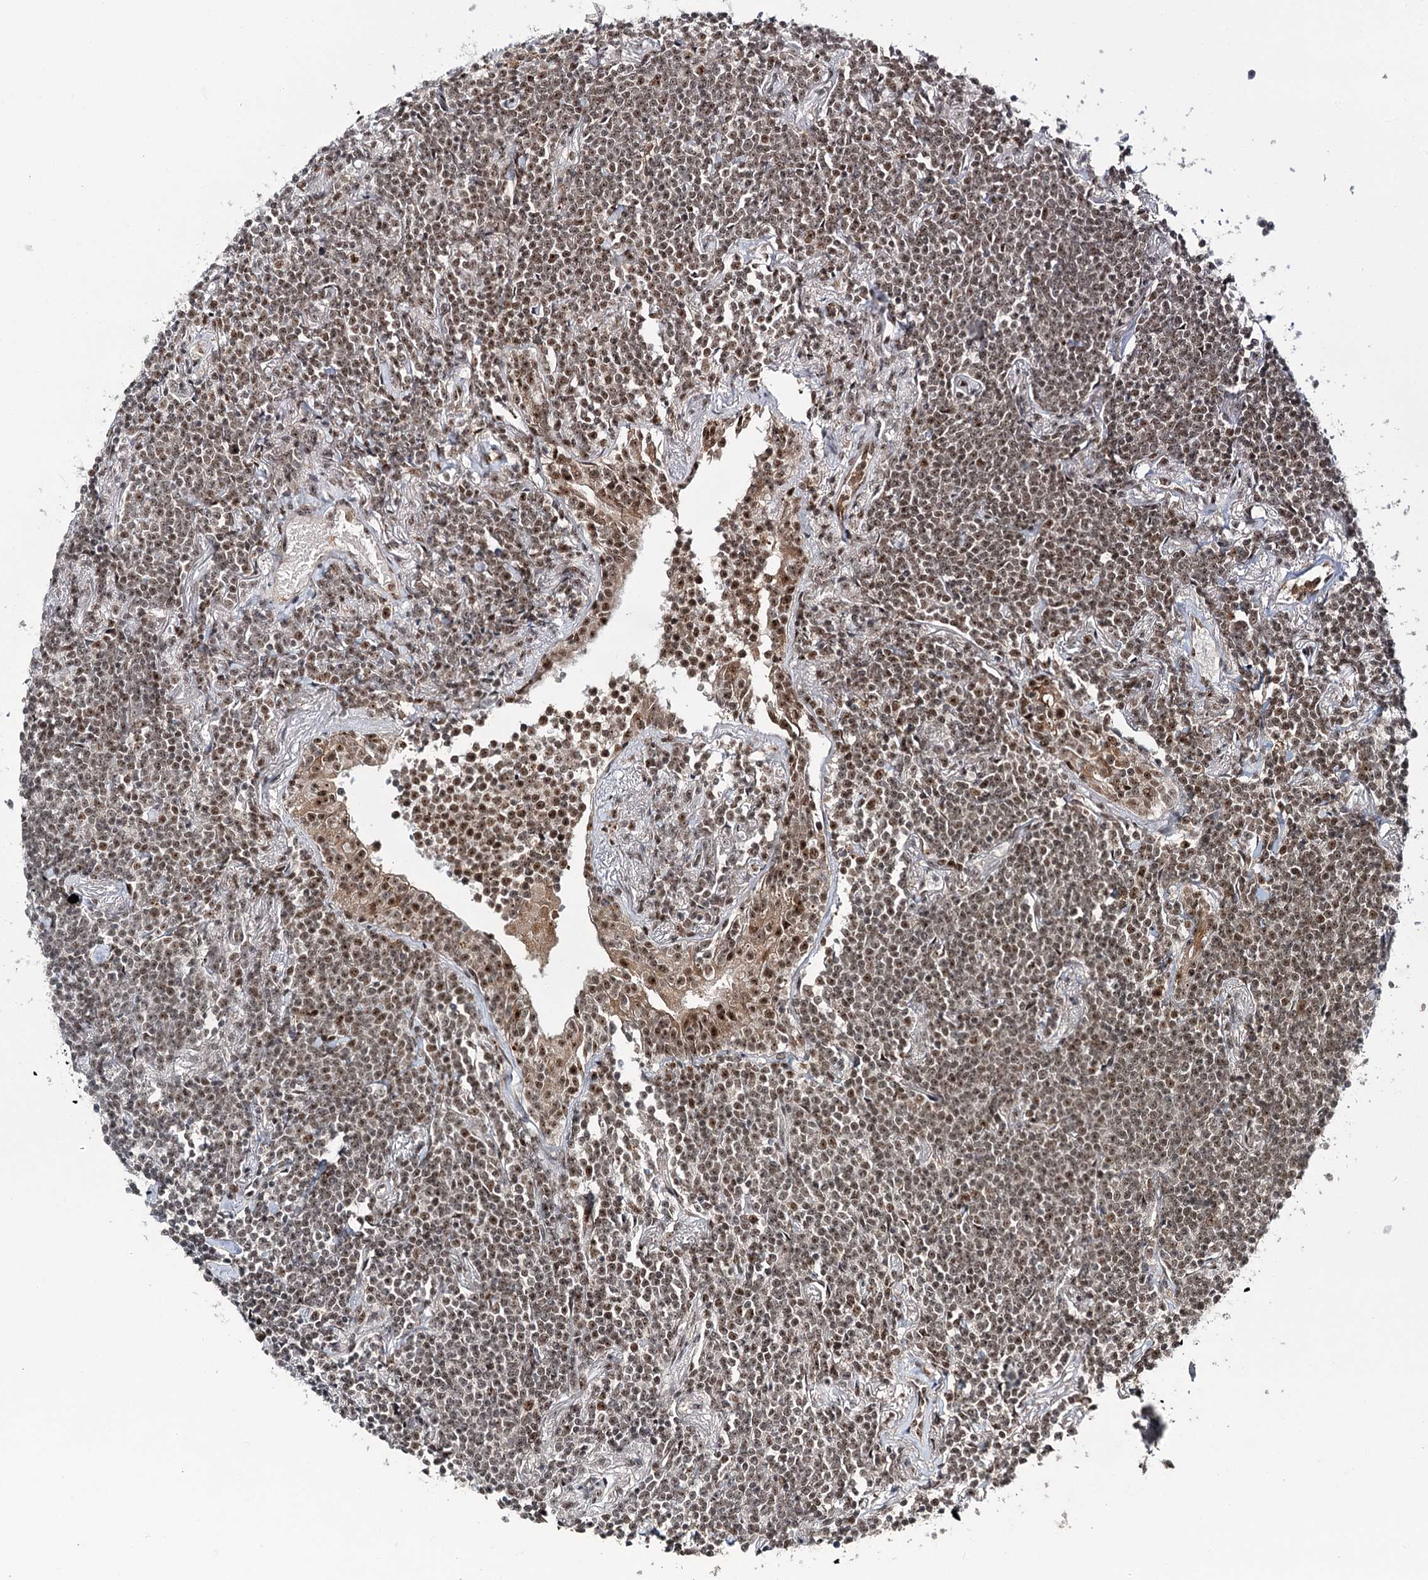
{"staining": {"intensity": "moderate", "quantity": "25%-75%", "location": "nuclear"}, "tissue": "lymphoma", "cell_type": "Tumor cells", "image_type": "cancer", "snomed": [{"axis": "morphology", "description": "Malignant lymphoma, non-Hodgkin's type, Low grade"}, {"axis": "topography", "description": "Lung"}], "caption": "Approximately 25%-75% of tumor cells in human lymphoma show moderate nuclear protein expression as visualized by brown immunohistochemical staining.", "gene": "ERCC3", "patient": {"sex": "female", "age": 71}}